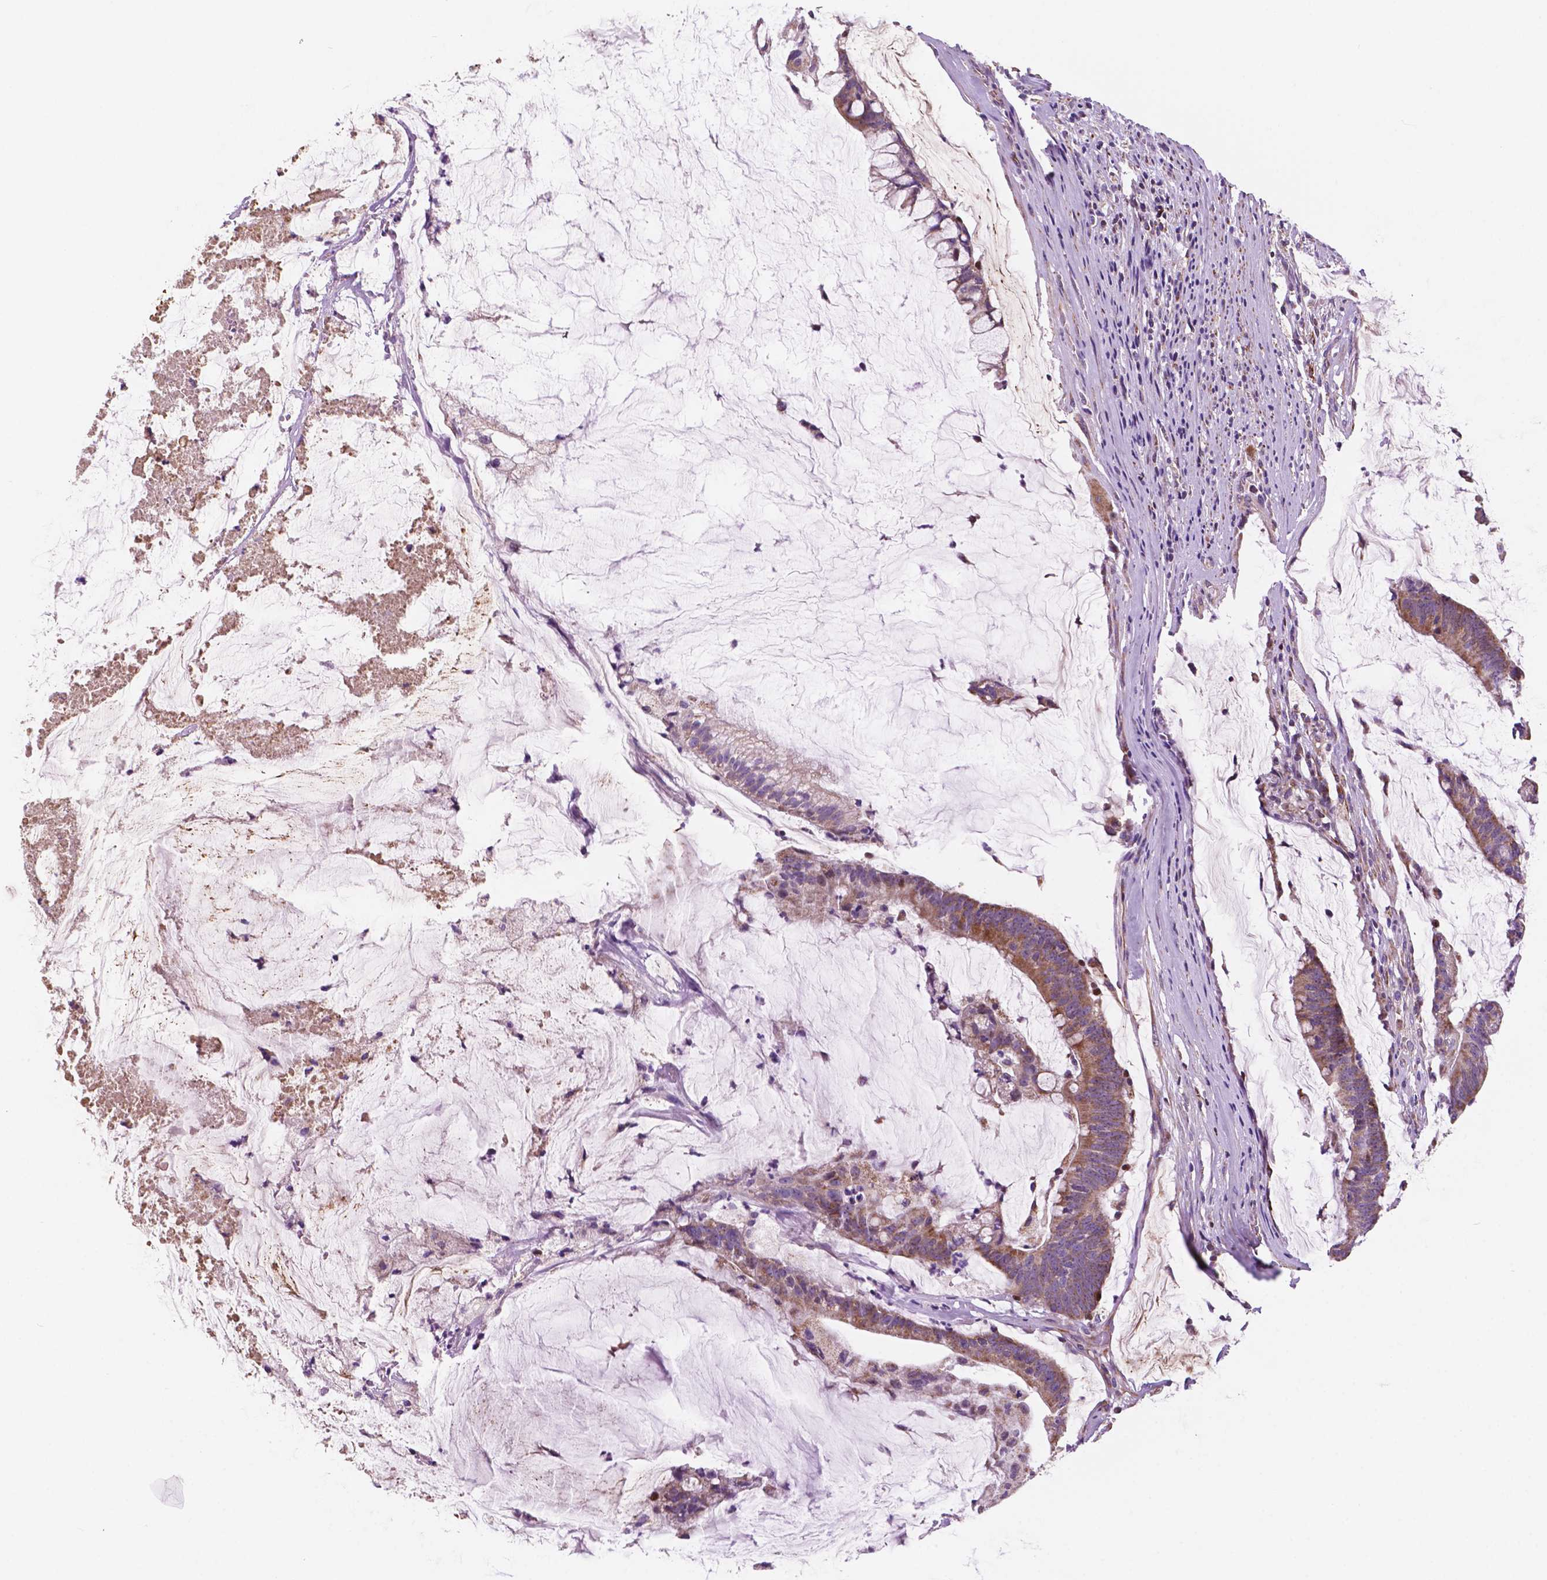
{"staining": {"intensity": "moderate", "quantity": ">75%", "location": "cytoplasmic/membranous"}, "tissue": "colorectal cancer", "cell_type": "Tumor cells", "image_type": "cancer", "snomed": [{"axis": "morphology", "description": "Adenocarcinoma, NOS"}, {"axis": "topography", "description": "Colon"}], "caption": "Protein expression by immunohistochemistry (IHC) shows moderate cytoplasmic/membranous positivity in approximately >75% of tumor cells in adenocarcinoma (colorectal). The staining was performed using DAB (3,3'-diaminobenzidine), with brown indicating positive protein expression. Nuclei are stained blue with hematoxylin.", "gene": "GEMIN4", "patient": {"sex": "male", "age": 62}}